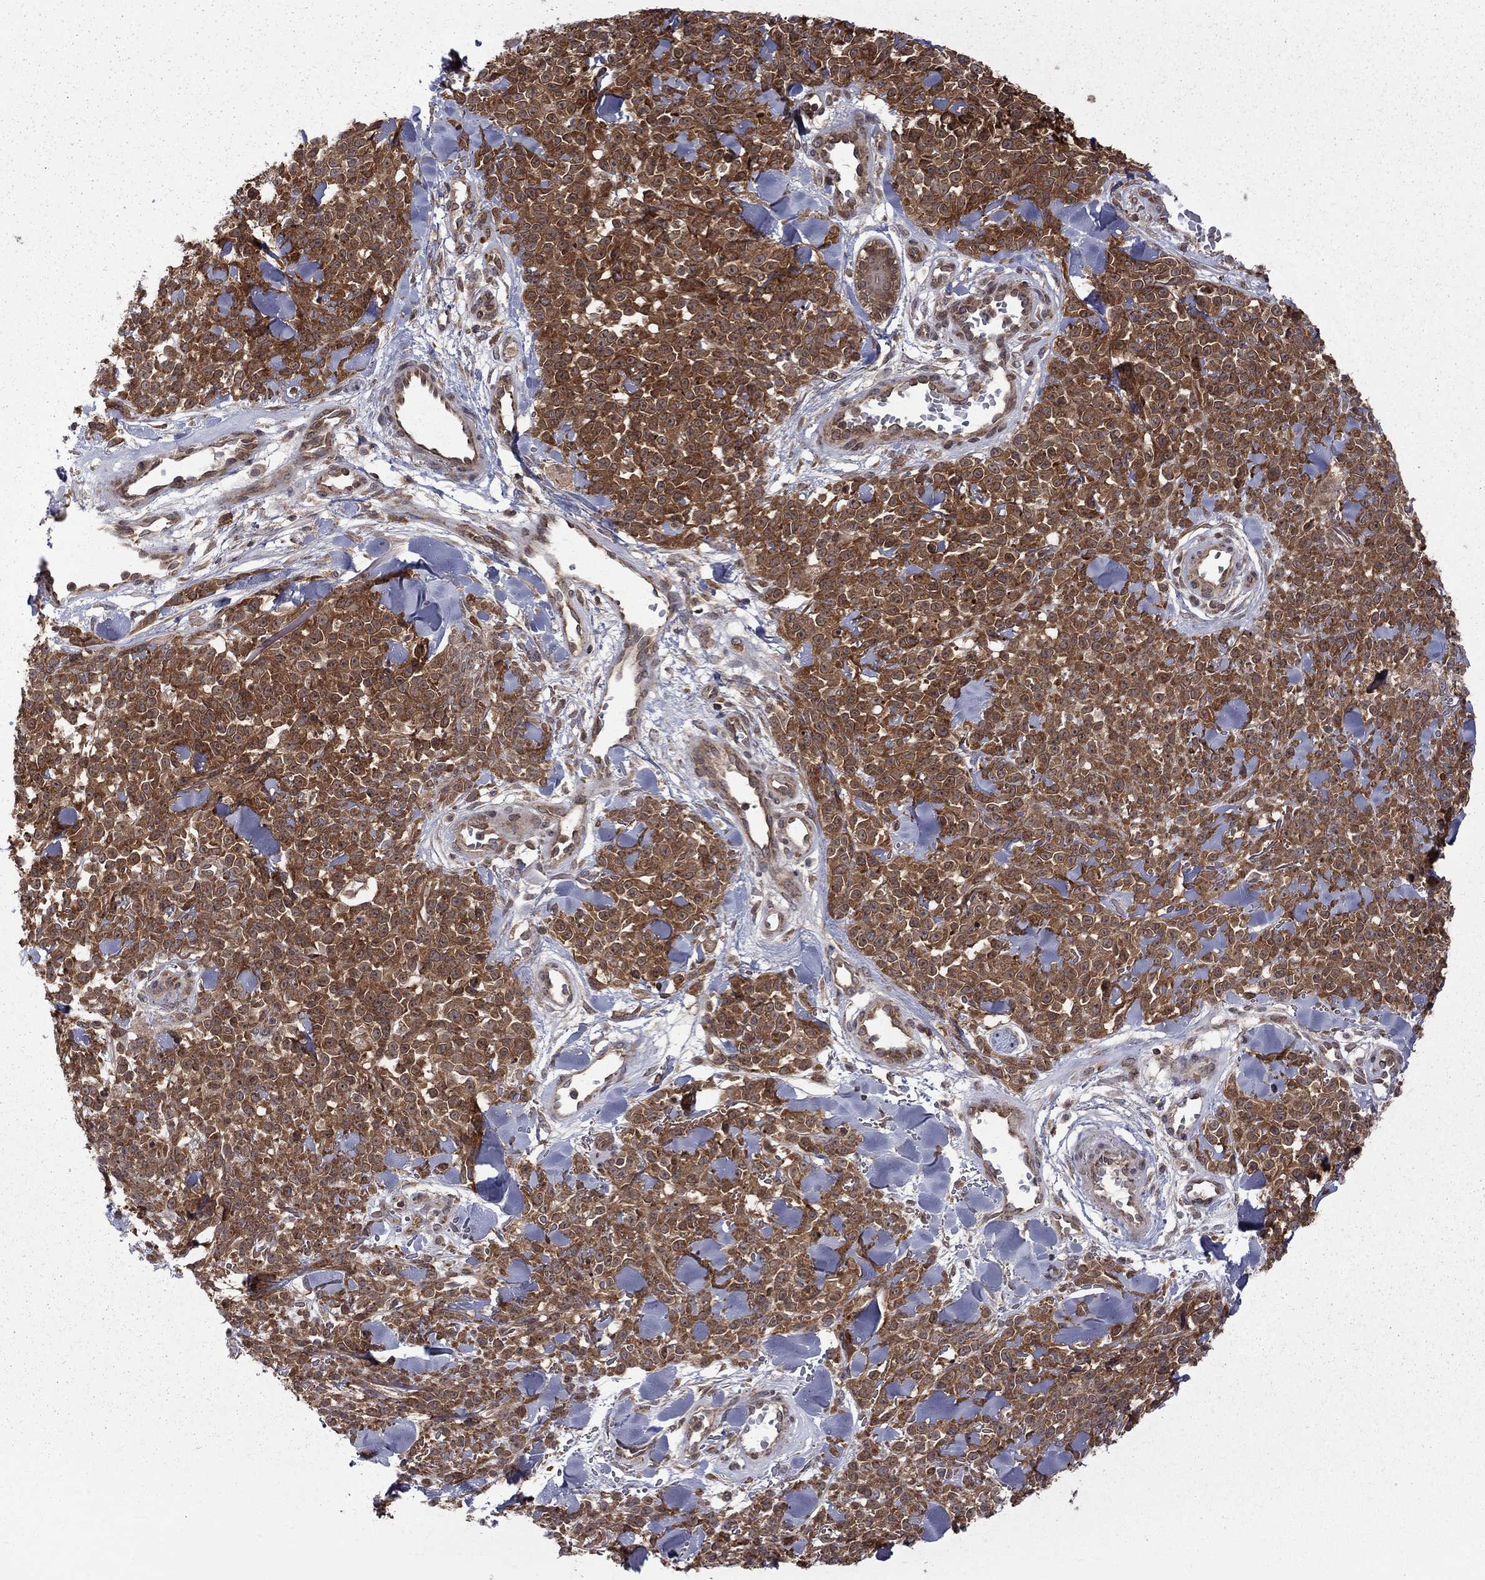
{"staining": {"intensity": "strong", "quantity": ">75%", "location": "cytoplasmic/membranous"}, "tissue": "melanoma", "cell_type": "Tumor cells", "image_type": "cancer", "snomed": [{"axis": "morphology", "description": "Malignant melanoma, NOS"}, {"axis": "topography", "description": "Skin"}, {"axis": "topography", "description": "Skin of trunk"}], "caption": "Immunohistochemical staining of human melanoma demonstrates high levels of strong cytoplasmic/membranous protein expression in approximately >75% of tumor cells. The staining was performed using DAB (3,3'-diaminobenzidine) to visualize the protein expression in brown, while the nuclei were stained in blue with hematoxylin (Magnification: 20x).", "gene": "NAA50", "patient": {"sex": "male", "age": 74}}